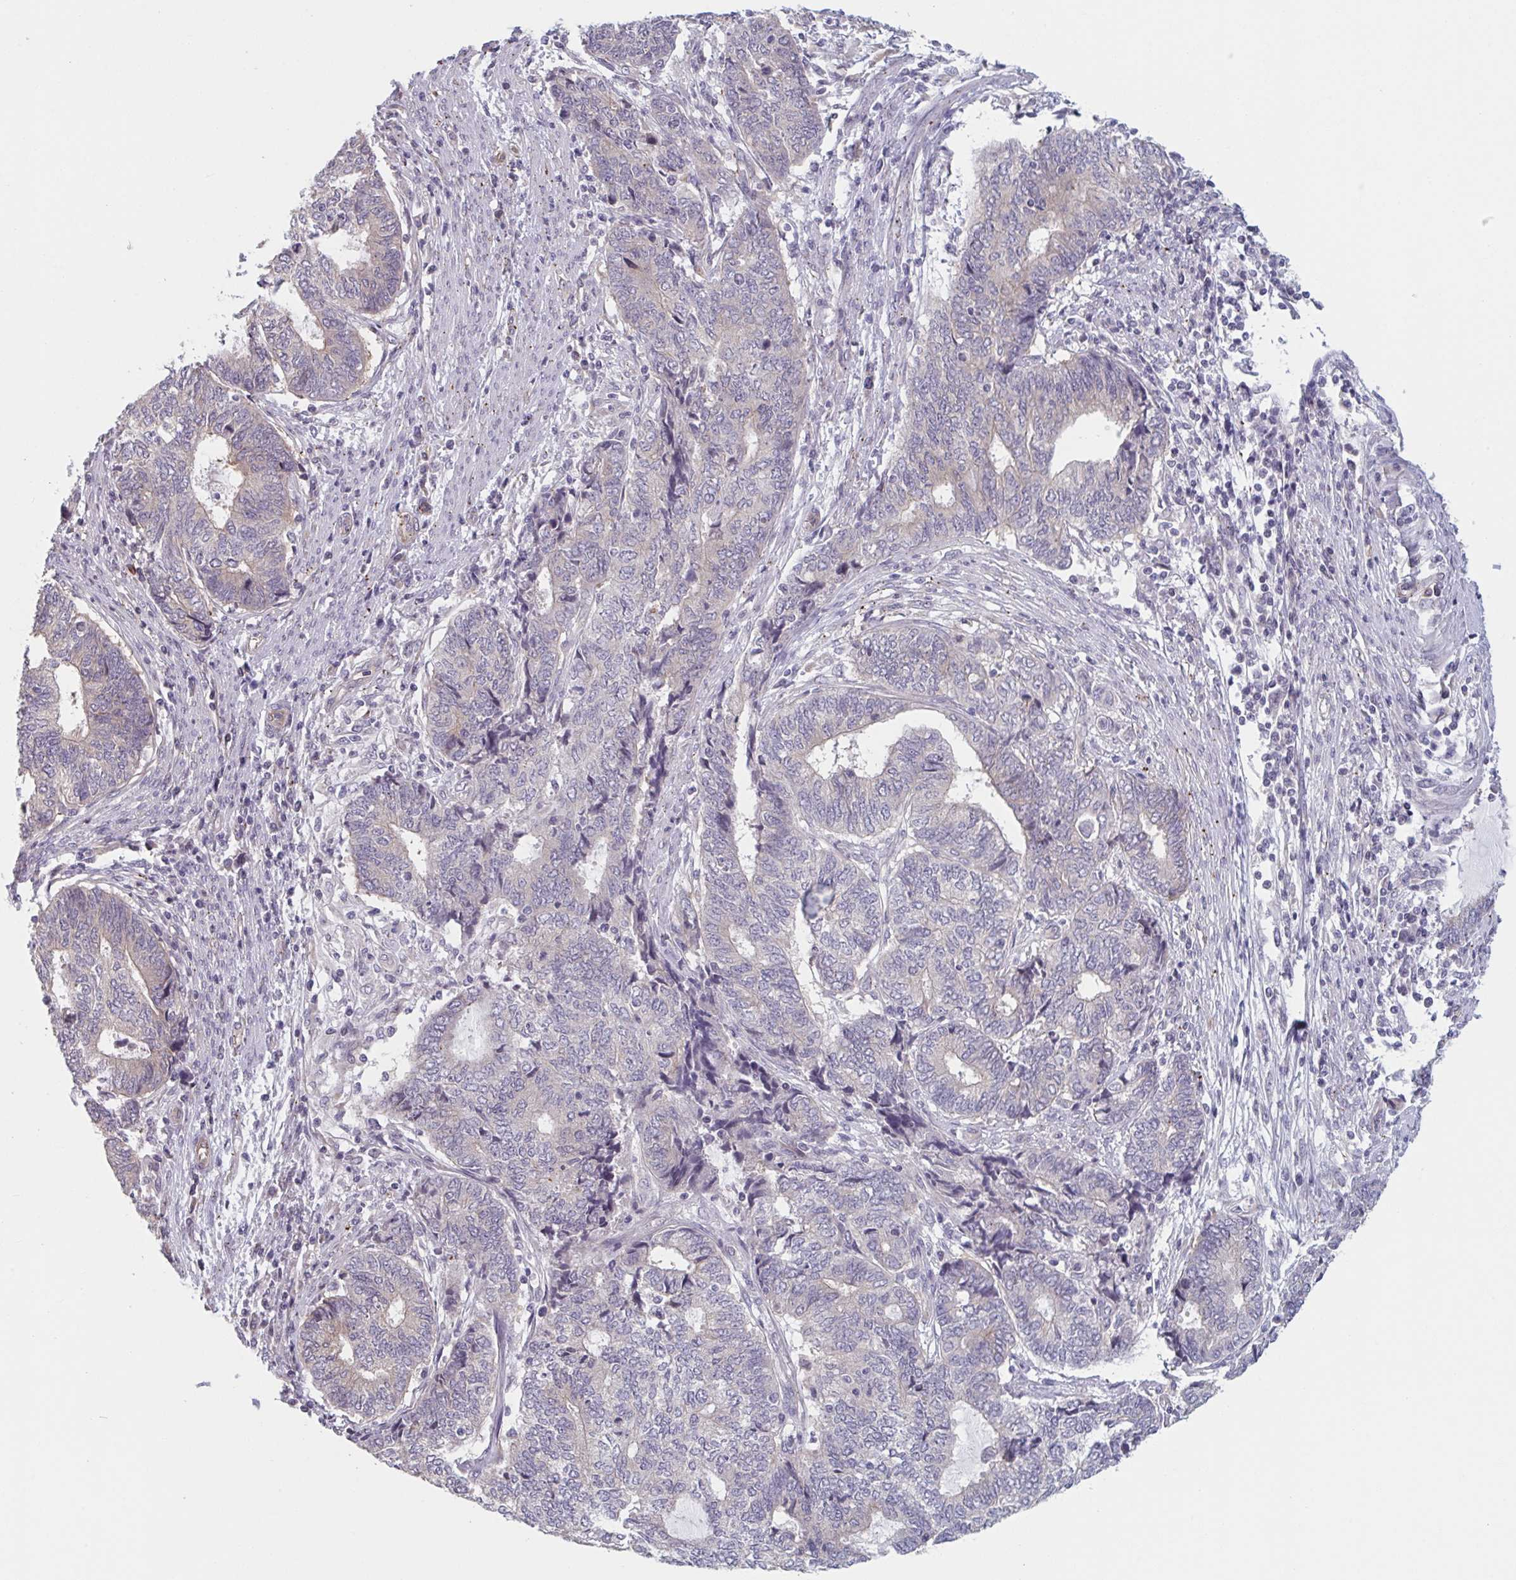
{"staining": {"intensity": "negative", "quantity": "none", "location": "none"}, "tissue": "endometrial cancer", "cell_type": "Tumor cells", "image_type": "cancer", "snomed": [{"axis": "morphology", "description": "Adenocarcinoma, NOS"}, {"axis": "topography", "description": "Uterus"}, {"axis": "topography", "description": "Endometrium"}], "caption": "Tumor cells show no significant protein positivity in endometrial adenocarcinoma. (DAB (3,3'-diaminobenzidine) immunohistochemistry (IHC), high magnification).", "gene": "TNFSF10", "patient": {"sex": "female", "age": 70}}